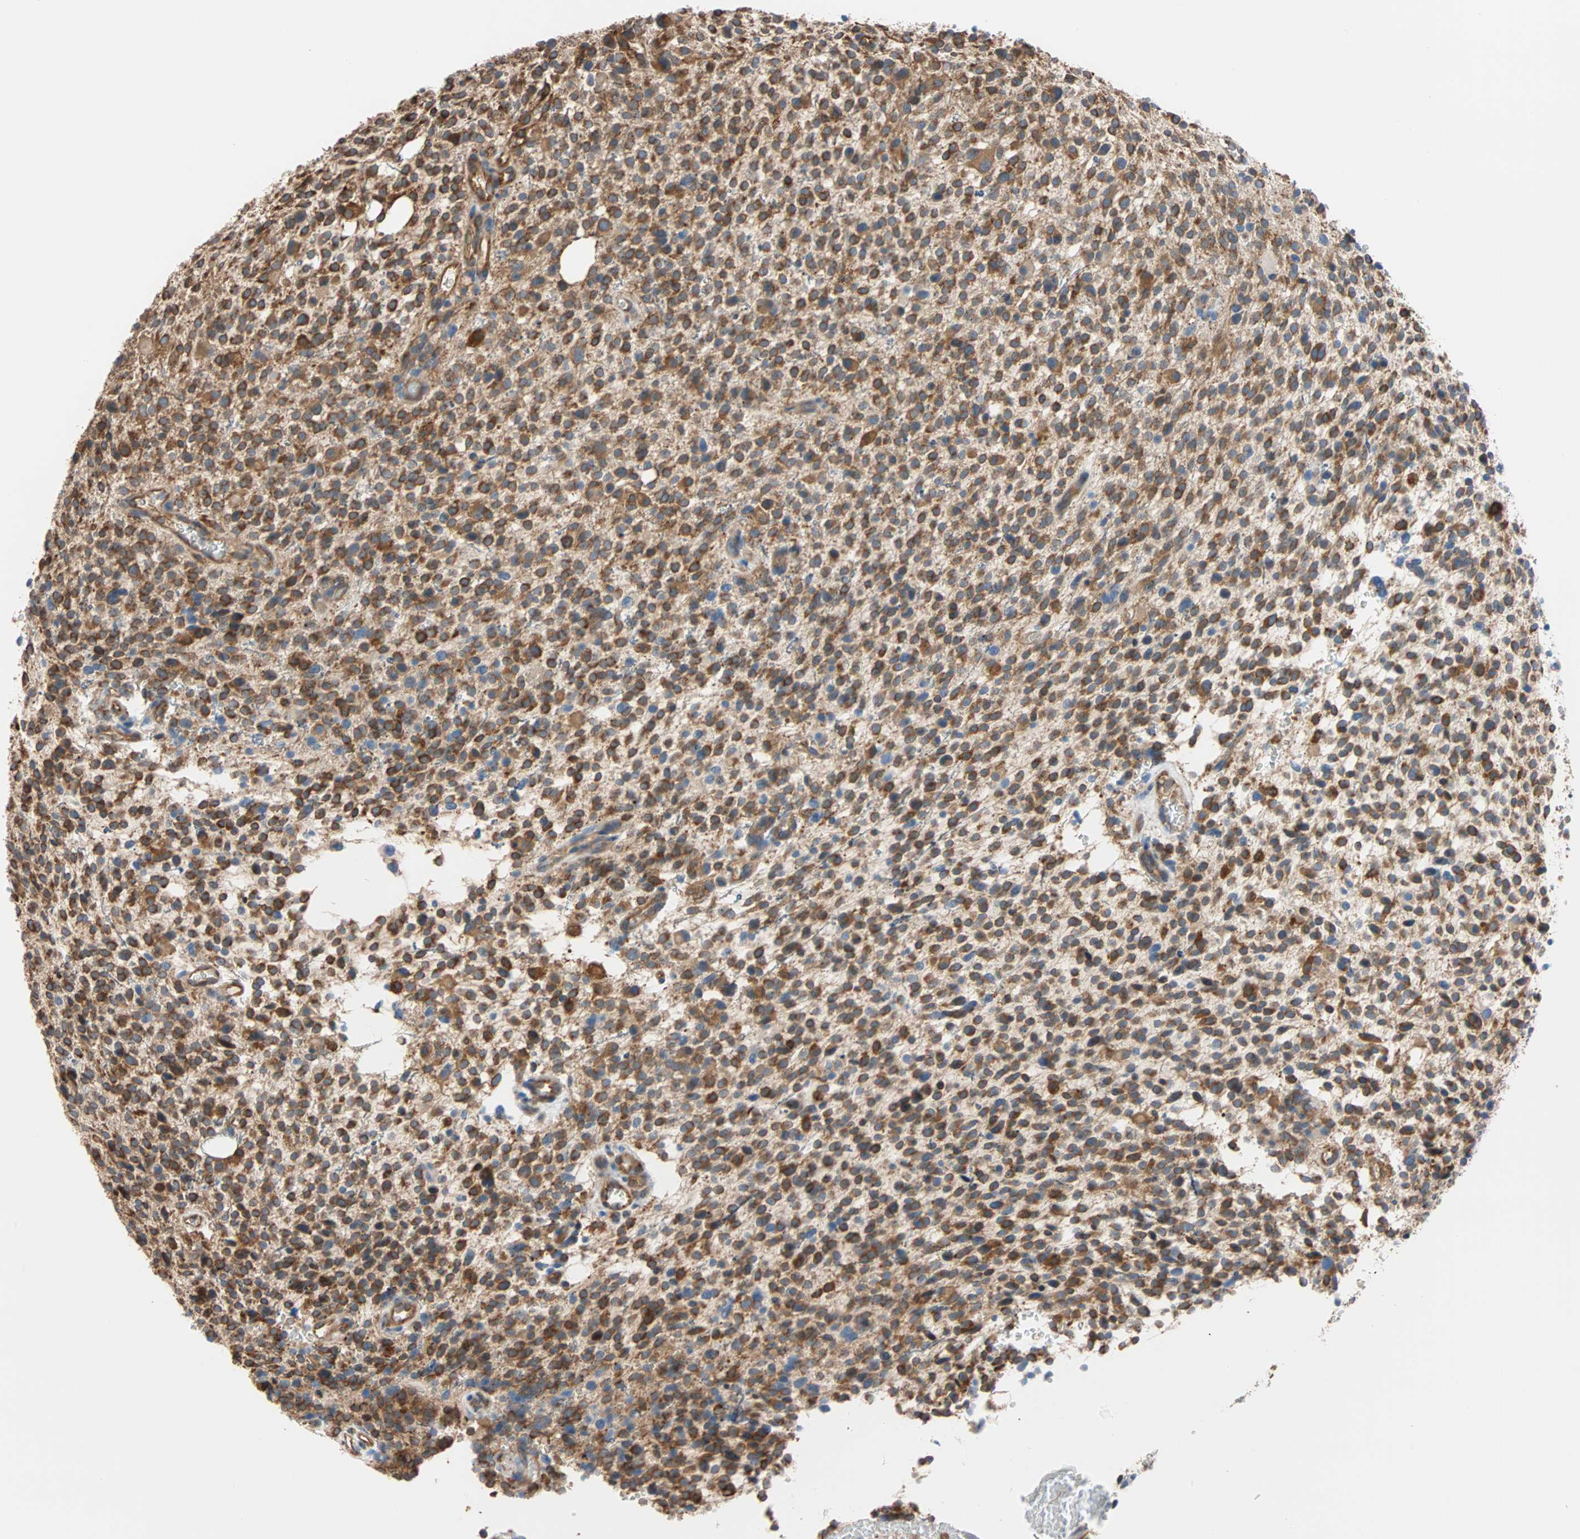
{"staining": {"intensity": "strong", "quantity": ">75%", "location": "cytoplasmic/membranous"}, "tissue": "glioma", "cell_type": "Tumor cells", "image_type": "cancer", "snomed": [{"axis": "morphology", "description": "Glioma, malignant, High grade"}, {"axis": "topography", "description": "Brain"}], "caption": "This is a photomicrograph of IHC staining of glioma, which shows strong staining in the cytoplasmic/membranous of tumor cells.", "gene": "EEF2", "patient": {"sex": "male", "age": 48}}